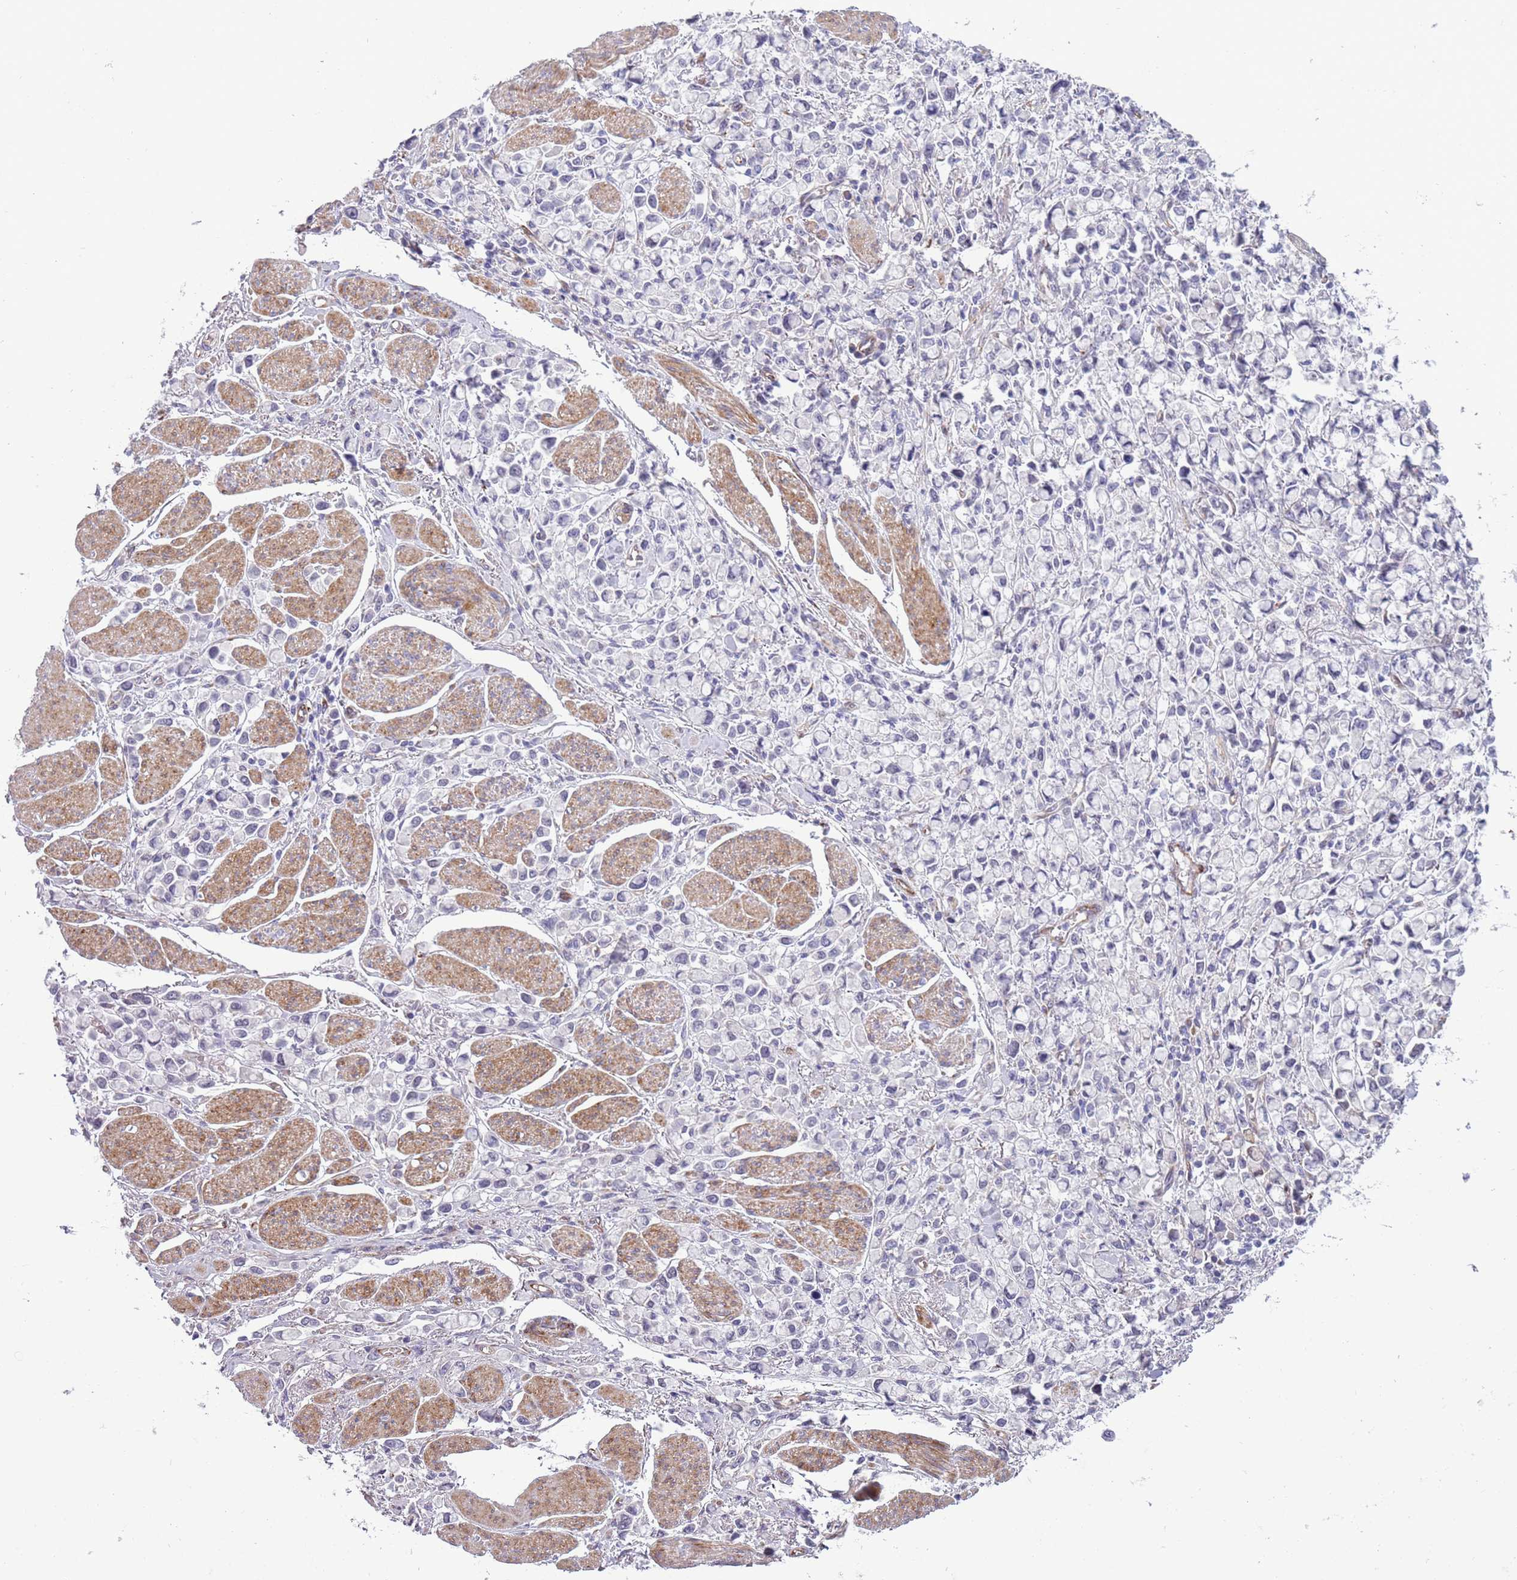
{"staining": {"intensity": "negative", "quantity": "none", "location": "none"}, "tissue": "stomach cancer", "cell_type": "Tumor cells", "image_type": "cancer", "snomed": [{"axis": "morphology", "description": "Adenocarcinoma, NOS"}, {"axis": "topography", "description": "Stomach"}], "caption": "Immunohistochemistry (IHC) photomicrograph of neoplastic tissue: stomach adenocarcinoma stained with DAB demonstrates no significant protein expression in tumor cells.", "gene": "MRPL32", "patient": {"sex": "female", "age": 81}}